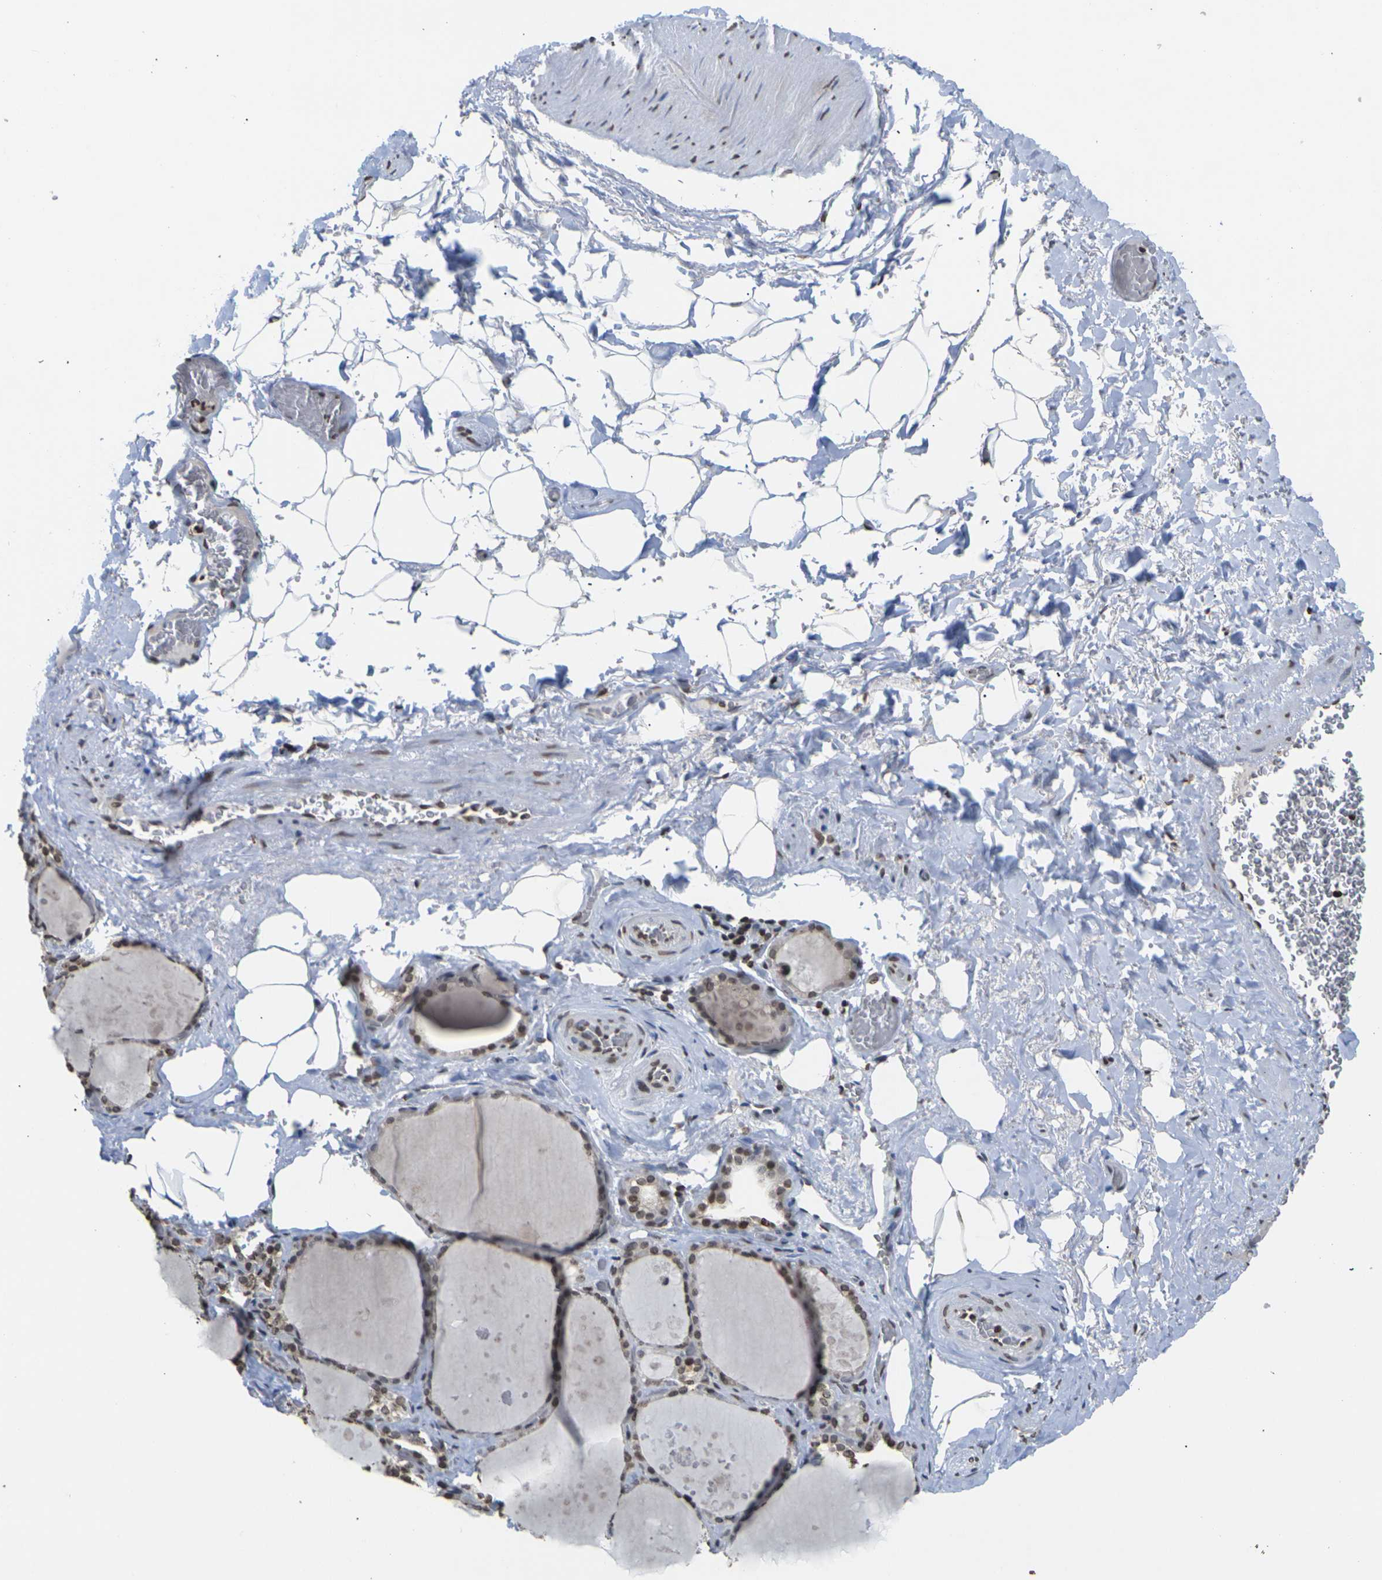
{"staining": {"intensity": "moderate", "quantity": ">75%", "location": "nuclear"}, "tissue": "thyroid gland", "cell_type": "Glandular cells", "image_type": "normal", "snomed": [{"axis": "morphology", "description": "Normal tissue, NOS"}, {"axis": "topography", "description": "Thyroid gland"}], "caption": "About >75% of glandular cells in benign thyroid gland display moderate nuclear protein staining as visualized by brown immunohistochemical staining.", "gene": "ETV5", "patient": {"sex": "male", "age": 61}}